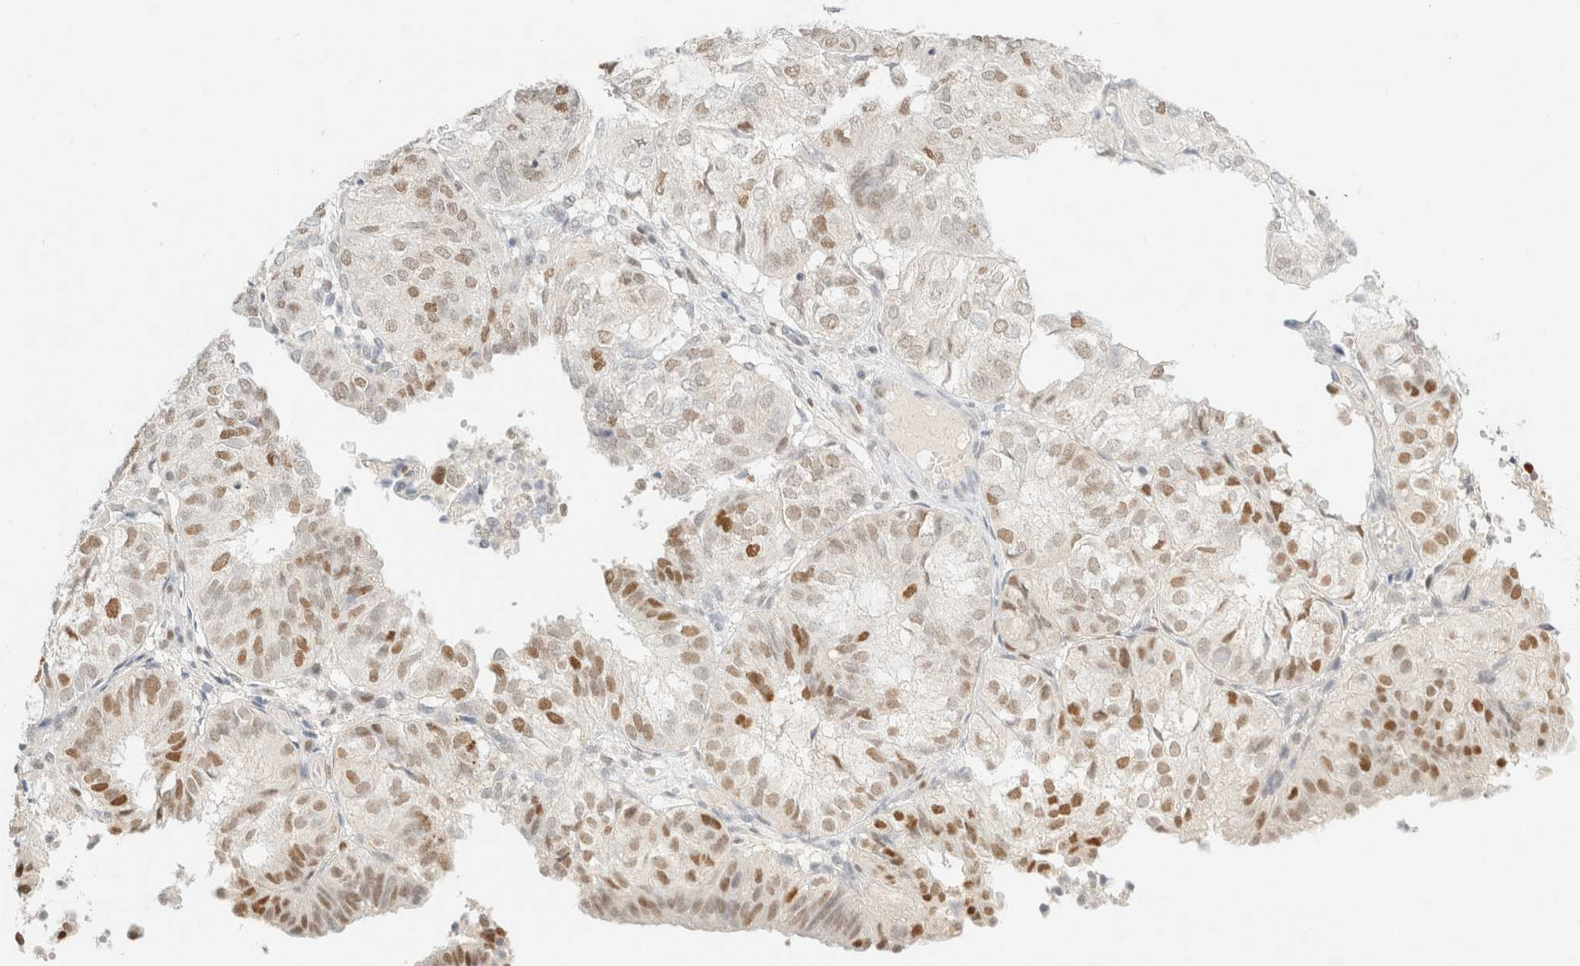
{"staining": {"intensity": "moderate", "quantity": ">75%", "location": "nuclear"}, "tissue": "endometrial cancer", "cell_type": "Tumor cells", "image_type": "cancer", "snomed": [{"axis": "morphology", "description": "Adenocarcinoma, NOS"}, {"axis": "topography", "description": "Uterus"}], "caption": "Immunohistochemistry (IHC) (DAB (3,3'-diaminobenzidine)) staining of endometrial cancer shows moderate nuclear protein positivity in about >75% of tumor cells.", "gene": "DDB2", "patient": {"sex": "female", "age": 60}}